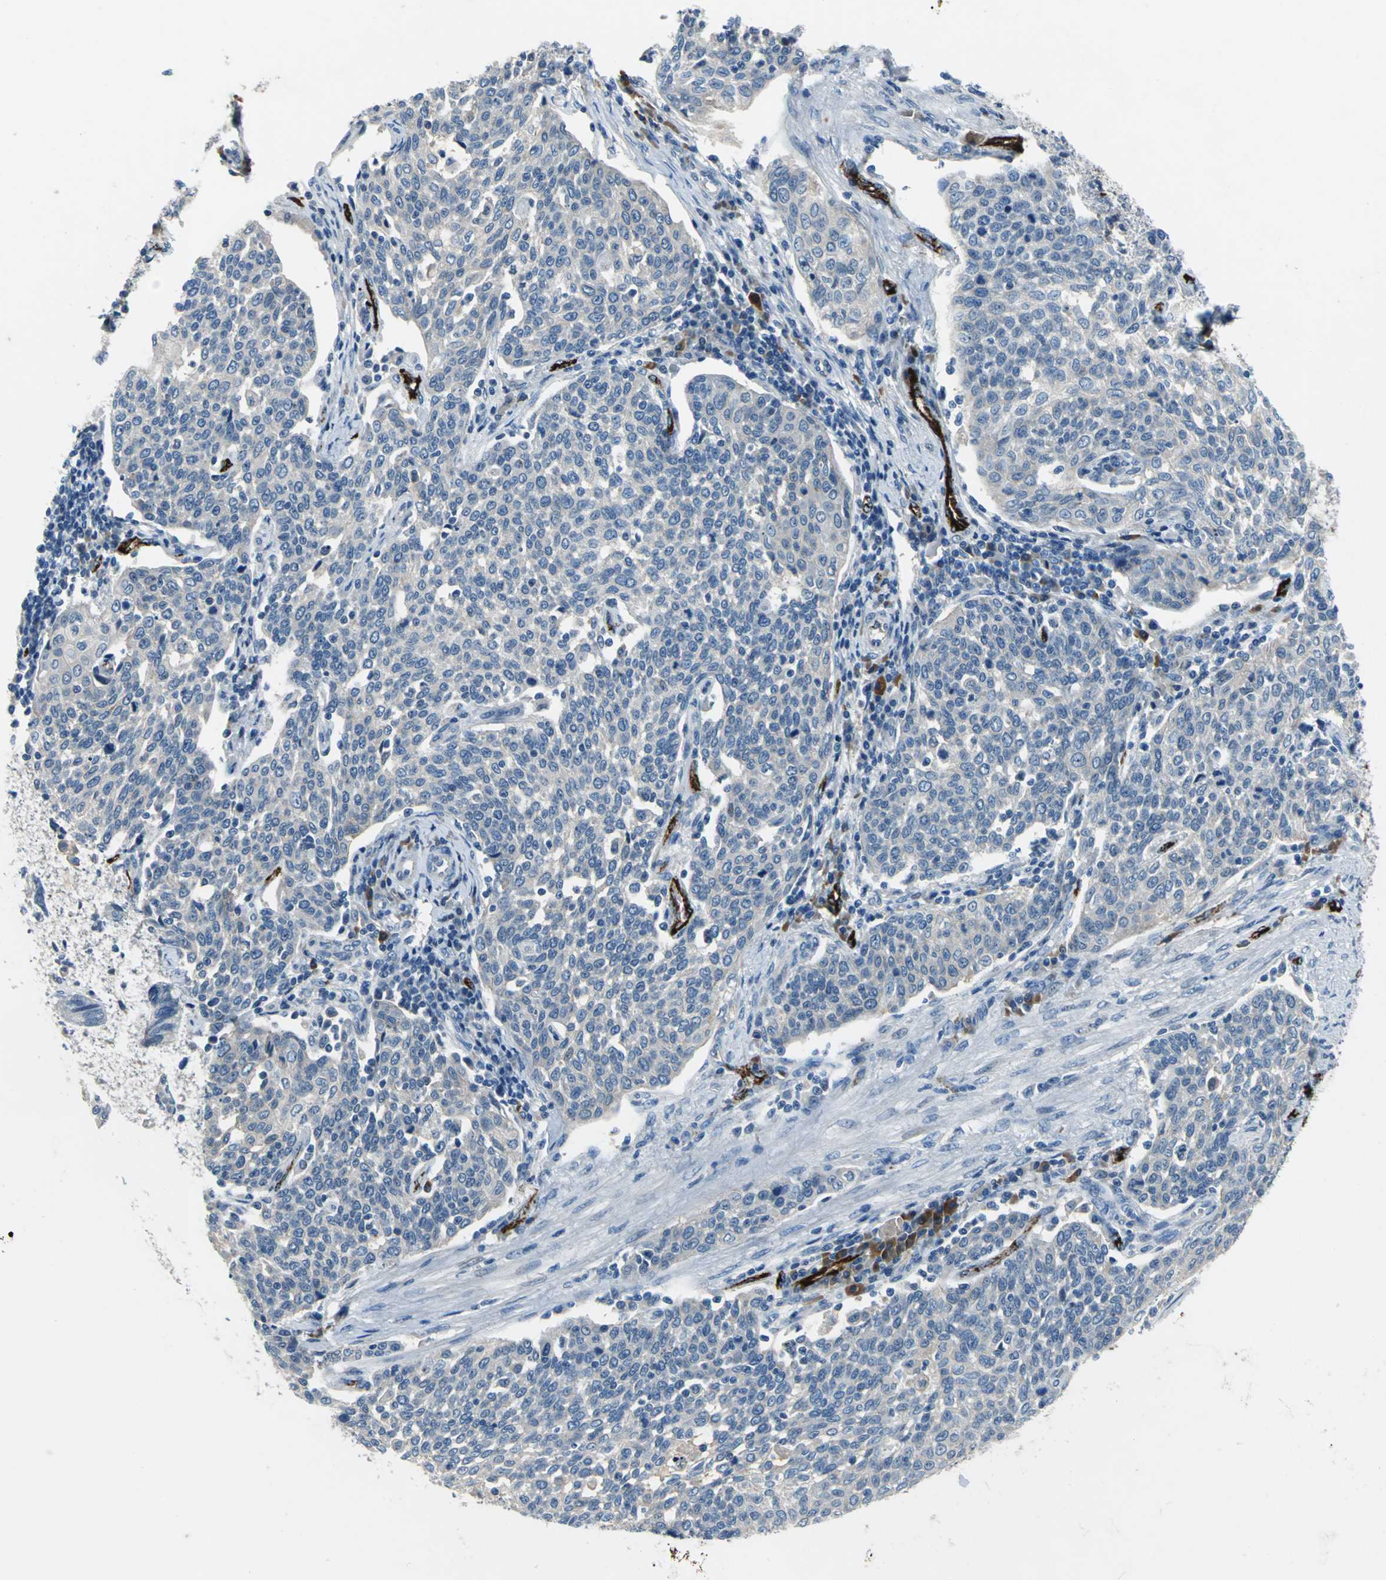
{"staining": {"intensity": "negative", "quantity": "none", "location": "none"}, "tissue": "cervical cancer", "cell_type": "Tumor cells", "image_type": "cancer", "snomed": [{"axis": "morphology", "description": "Squamous cell carcinoma, NOS"}, {"axis": "topography", "description": "Cervix"}], "caption": "Tumor cells show no significant positivity in squamous cell carcinoma (cervical).", "gene": "SELP", "patient": {"sex": "female", "age": 34}}